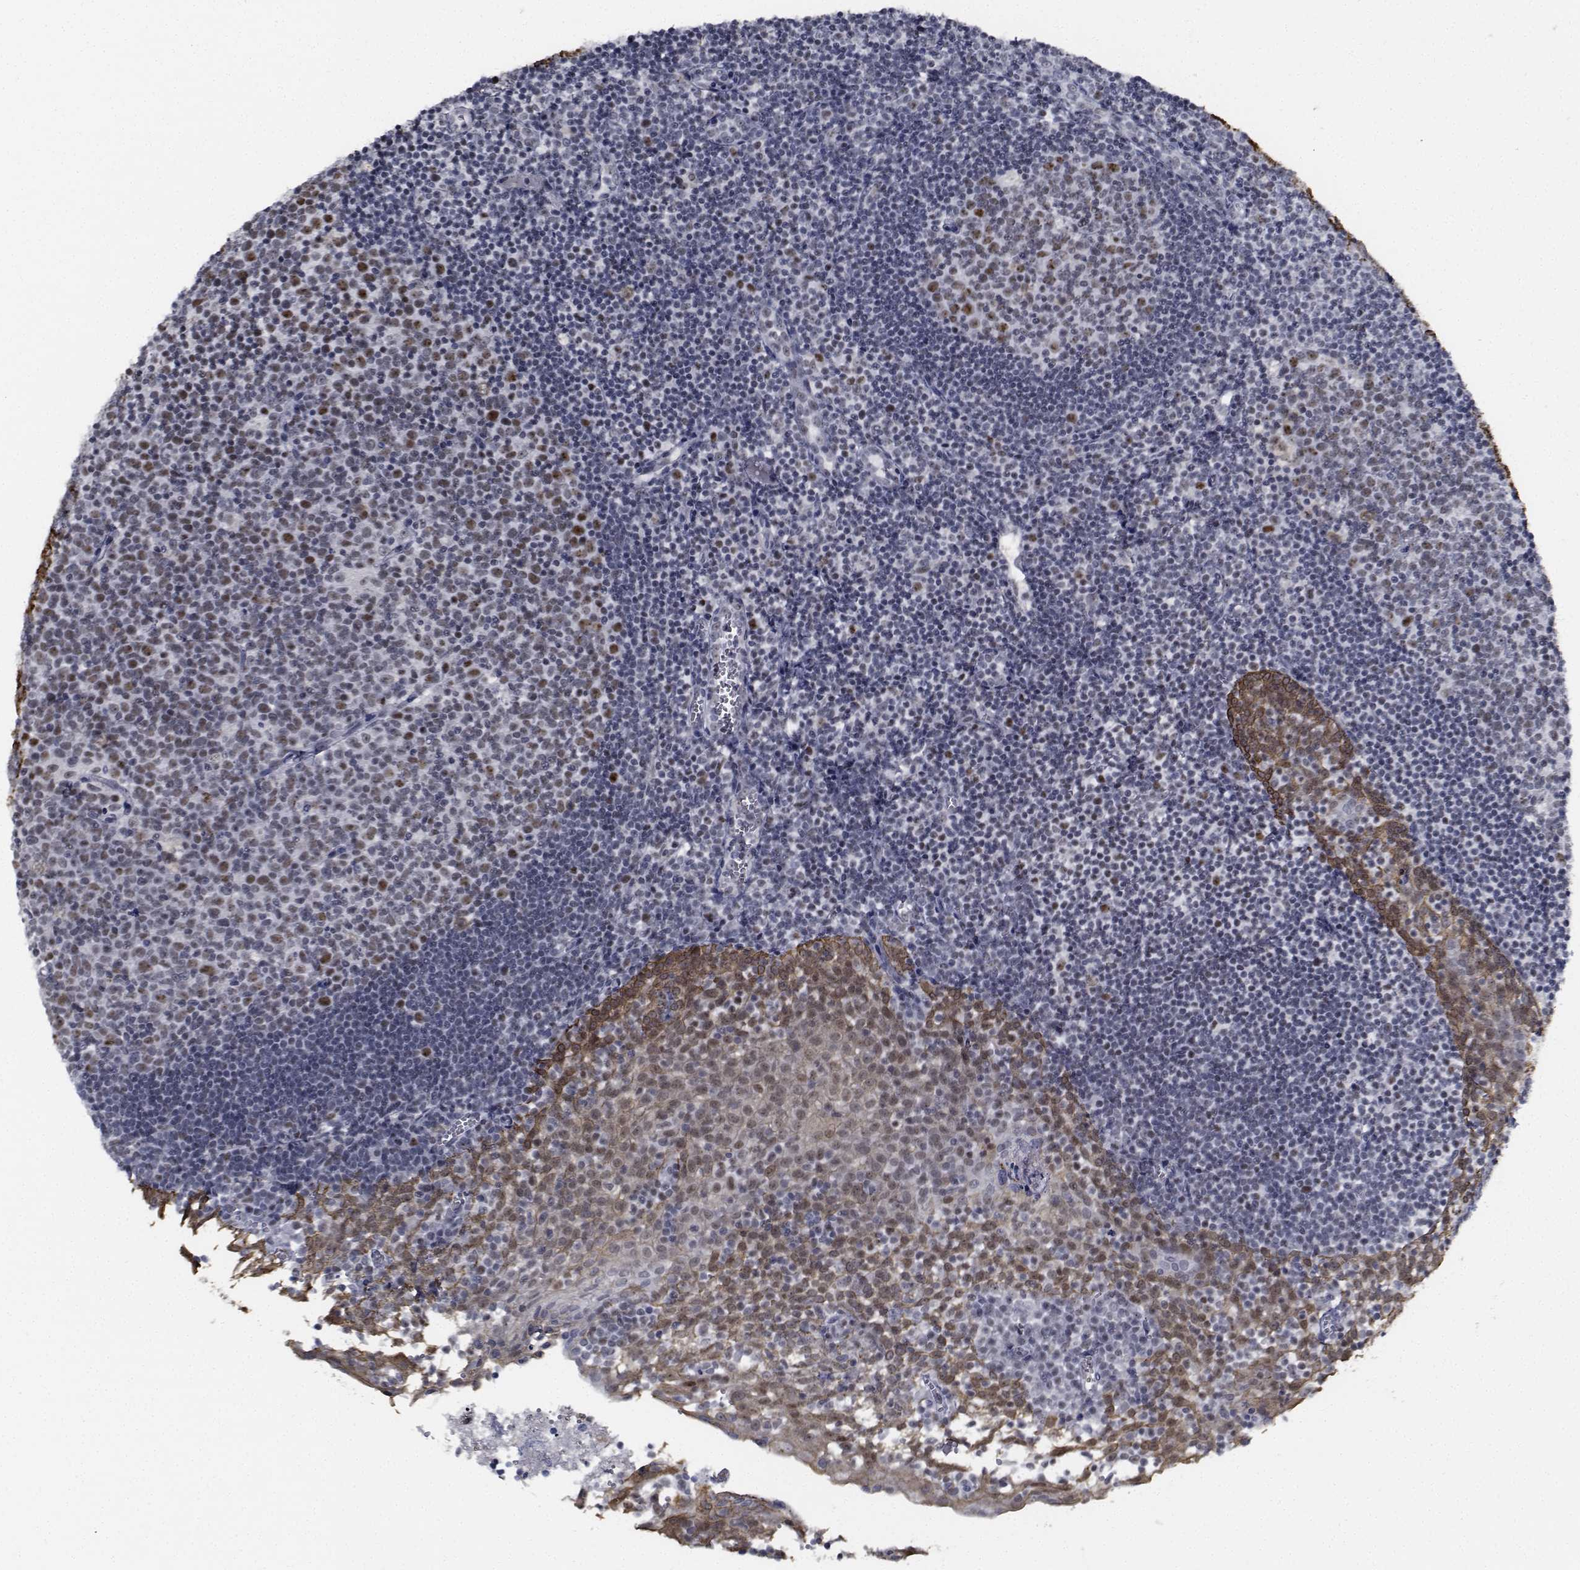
{"staining": {"intensity": "moderate", "quantity": "<25%", "location": "nuclear"}, "tissue": "lymph node", "cell_type": "Germinal center cells", "image_type": "normal", "snomed": [{"axis": "morphology", "description": "Normal tissue, NOS"}, {"axis": "topography", "description": "Lymph node"}], "caption": "Brown immunohistochemical staining in normal human lymph node demonstrates moderate nuclear staining in about <25% of germinal center cells.", "gene": "NVL", "patient": {"sex": "female", "age": 21}}